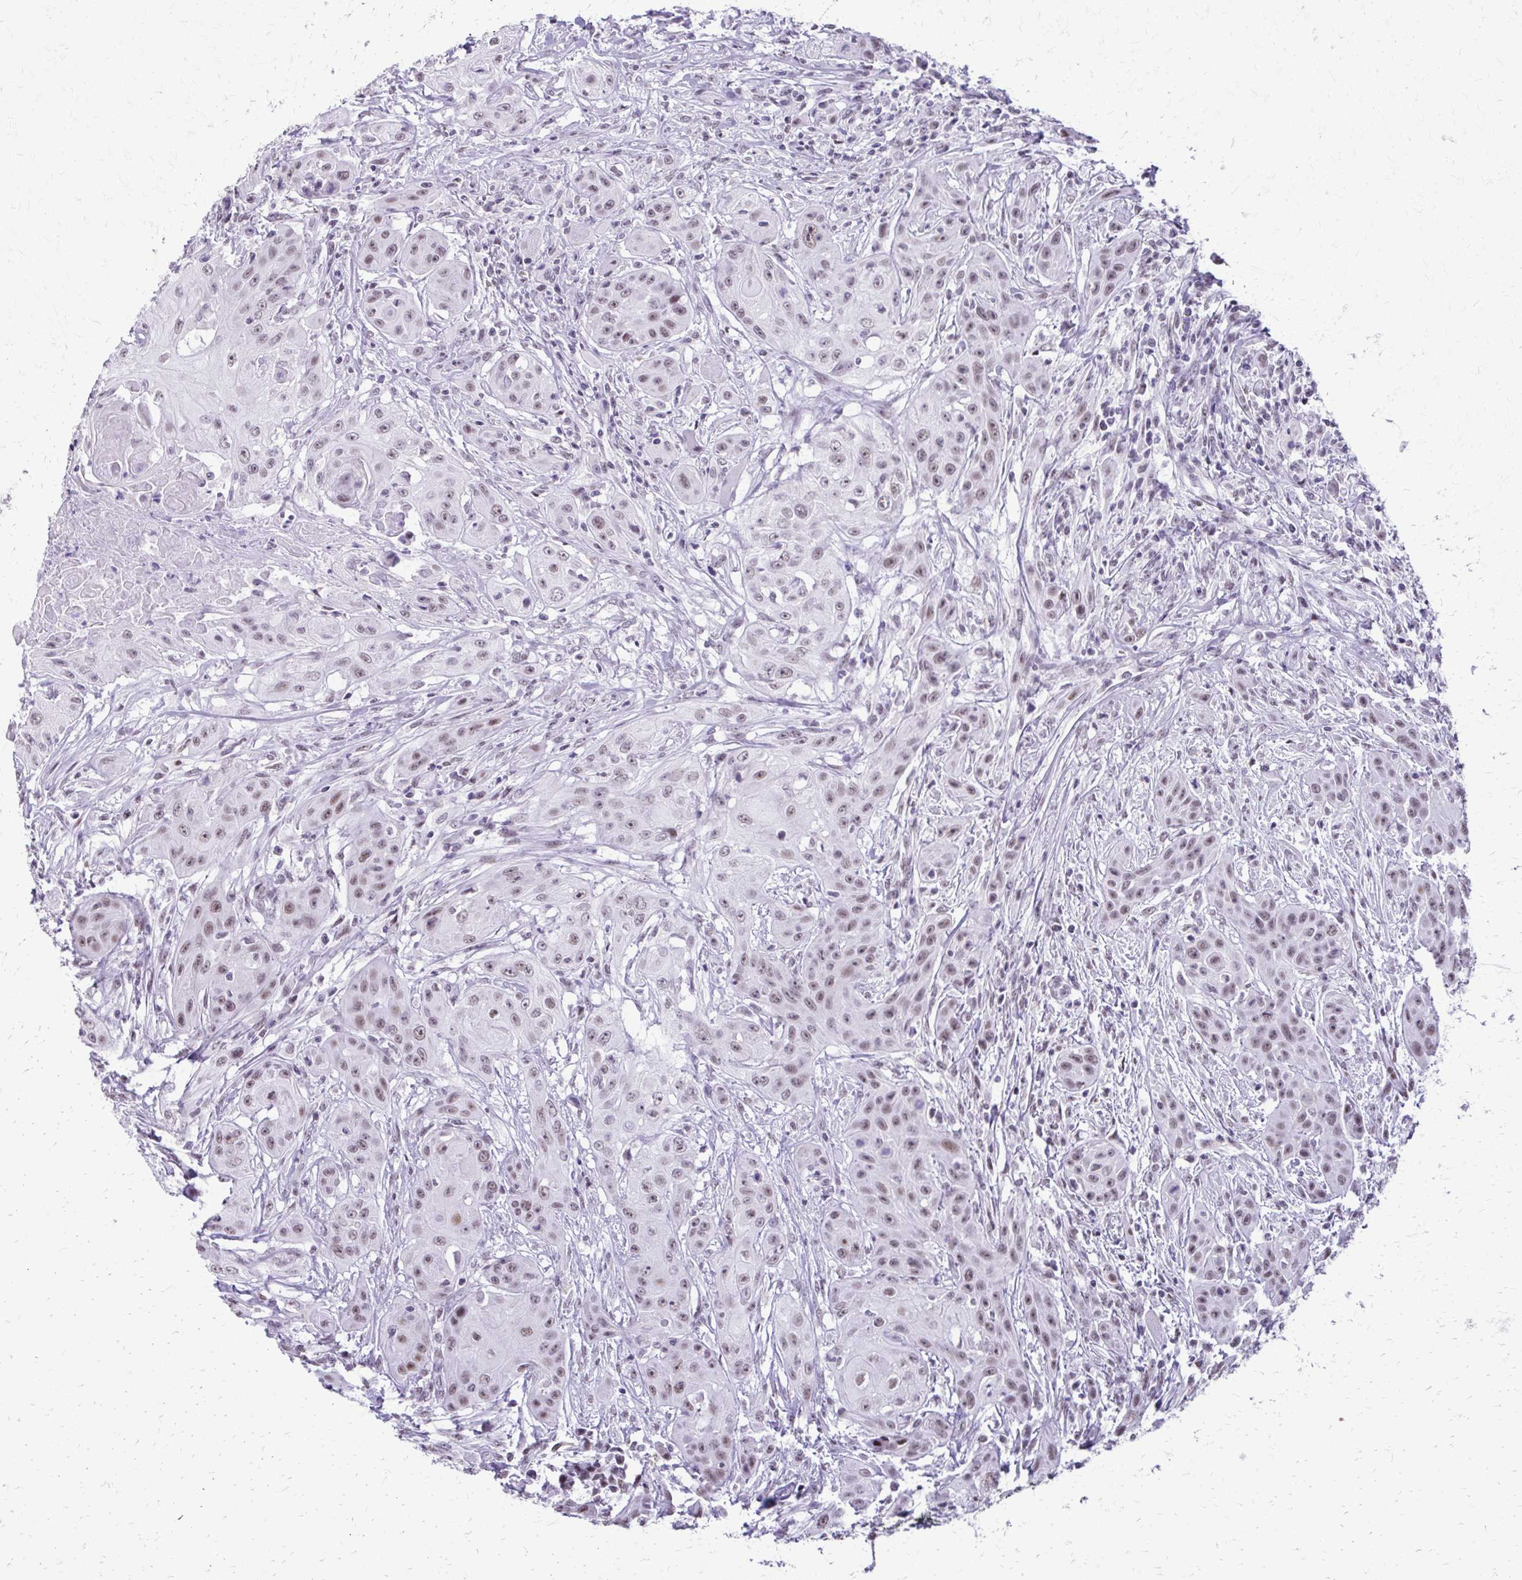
{"staining": {"intensity": "weak", "quantity": ">75%", "location": "nuclear"}, "tissue": "head and neck cancer", "cell_type": "Tumor cells", "image_type": "cancer", "snomed": [{"axis": "morphology", "description": "Squamous cell carcinoma, NOS"}, {"axis": "topography", "description": "Oral tissue"}, {"axis": "topography", "description": "Head-Neck"}, {"axis": "topography", "description": "Neck, NOS"}], "caption": "This is an image of IHC staining of head and neck cancer, which shows weak expression in the nuclear of tumor cells.", "gene": "SS18", "patient": {"sex": "female", "age": 55}}